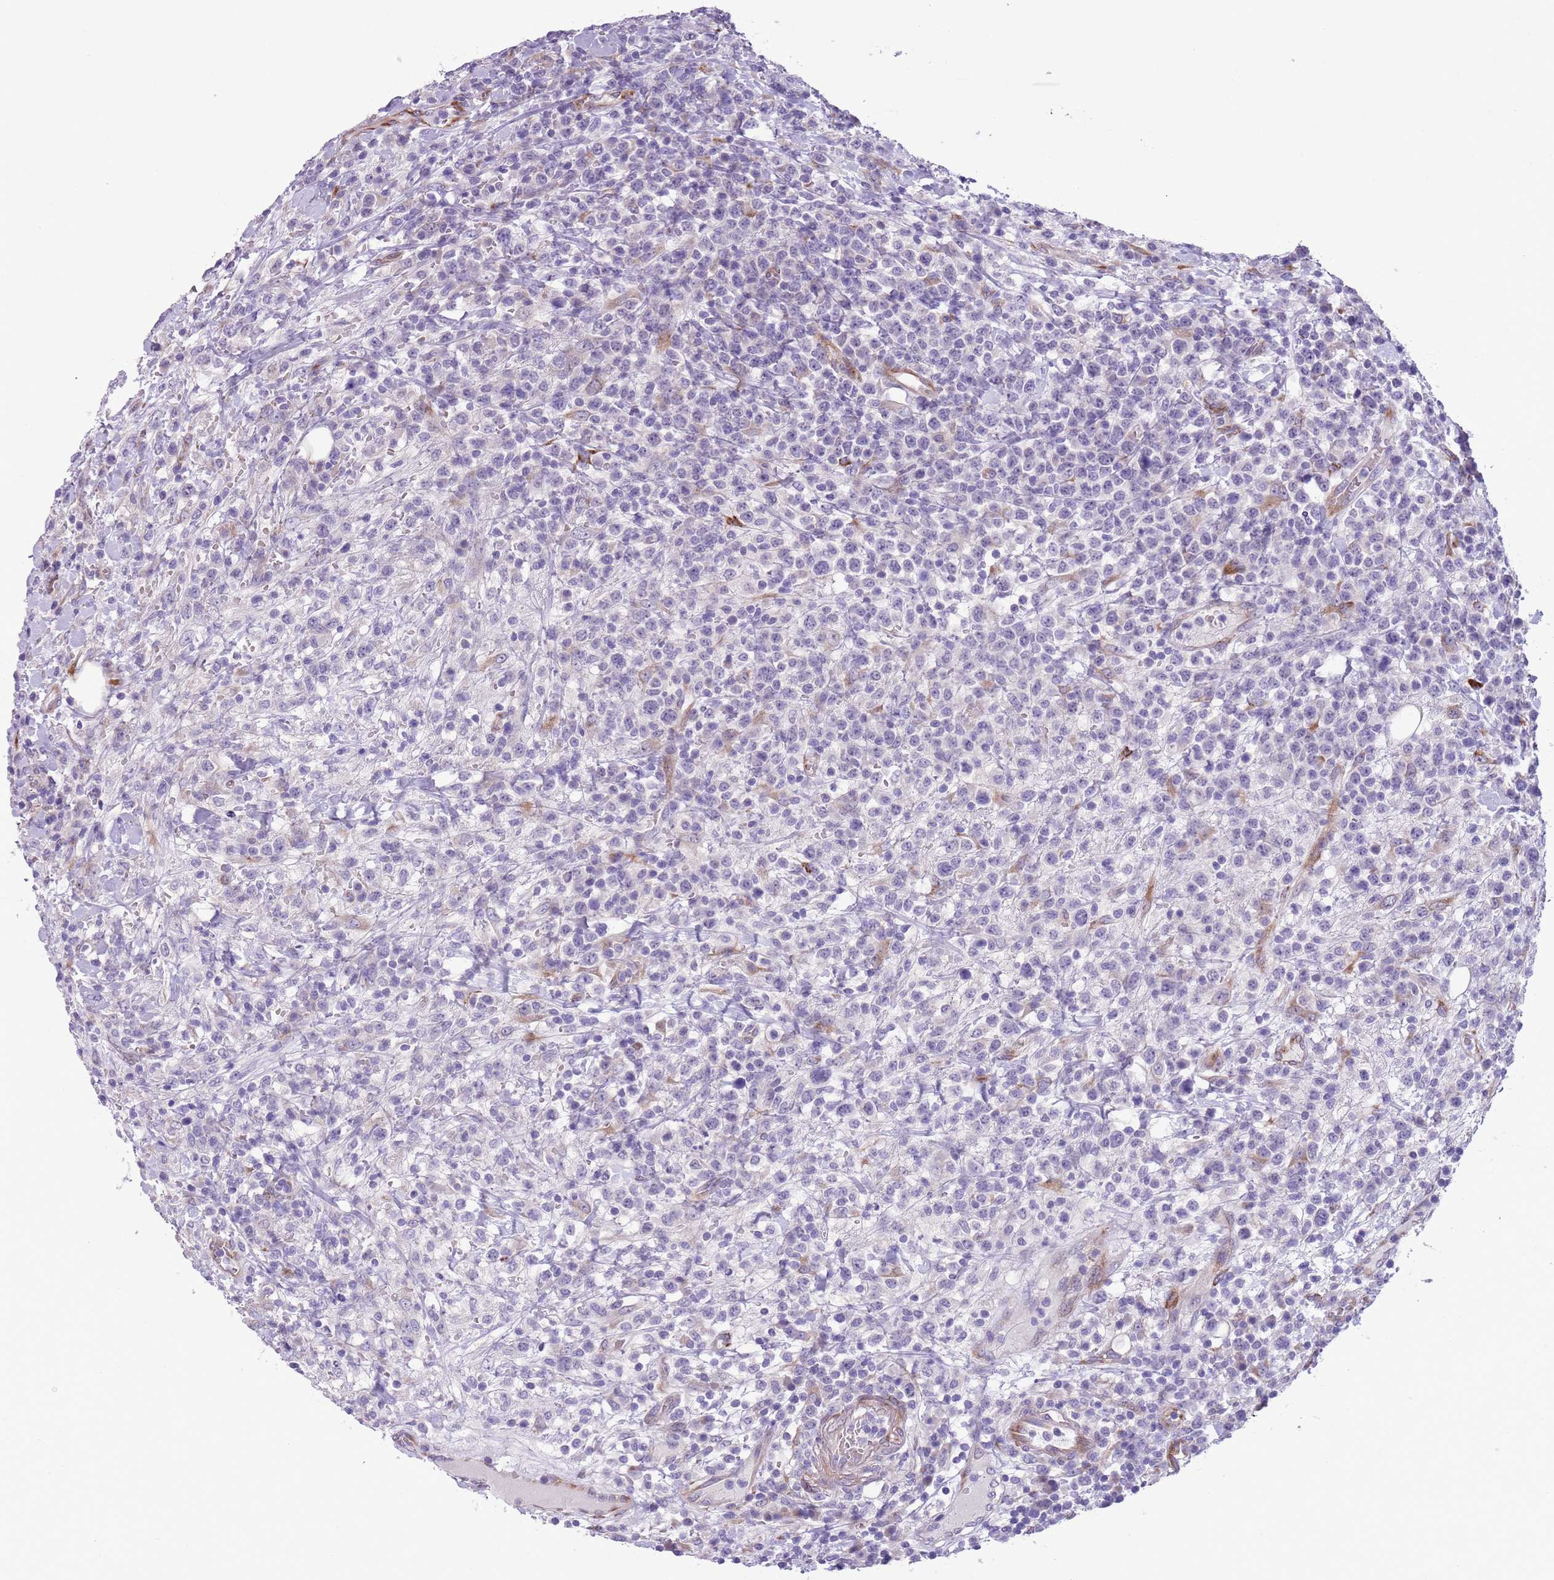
{"staining": {"intensity": "negative", "quantity": "none", "location": "none"}, "tissue": "lymphoma", "cell_type": "Tumor cells", "image_type": "cancer", "snomed": [{"axis": "morphology", "description": "Malignant lymphoma, non-Hodgkin's type, High grade"}, {"axis": "topography", "description": "Colon"}], "caption": "An immunohistochemistry photomicrograph of lymphoma is shown. There is no staining in tumor cells of lymphoma.", "gene": "MRPL32", "patient": {"sex": "female", "age": 53}}